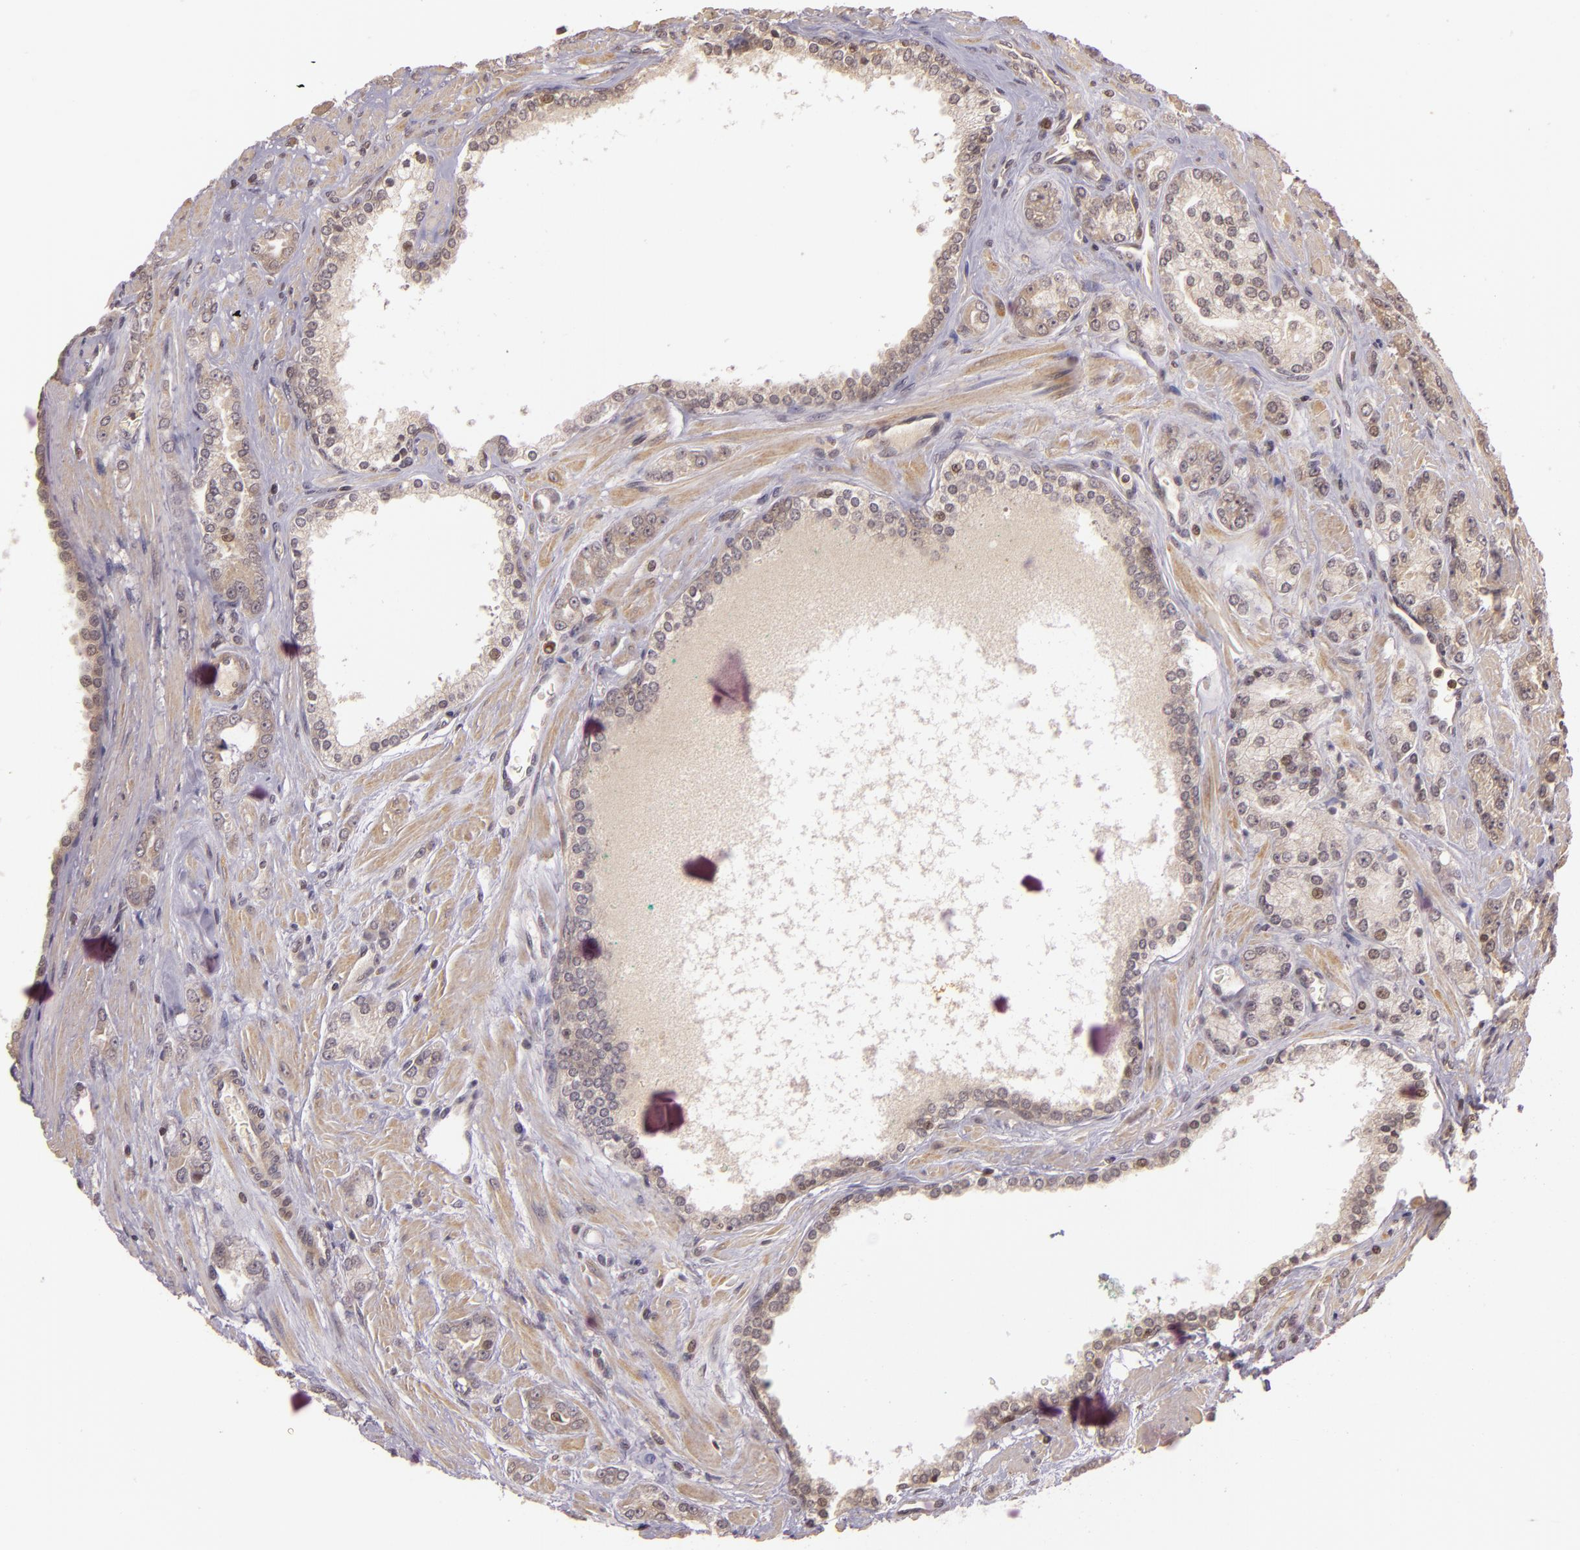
{"staining": {"intensity": "weak", "quantity": ">75%", "location": "cytoplasmic/membranous"}, "tissue": "prostate cancer", "cell_type": "Tumor cells", "image_type": "cancer", "snomed": [{"axis": "morphology", "description": "Adenocarcinoma, High grade"}, {"axis": "topography", "description": "Prostate"}], "caption": "Protein expression analysis of human prostate cancer (adenocarcinoma (high-grade)) reveals weak cytoplasmic/membranous positivity in approximately >75% of tumor cells. (DAB (3,3'-diaminobenzidine) = brown stain, brightfield microscopy at high magnification).", "gene": "TXNRD2", "patient": {"sex": "male", "age": 71}}